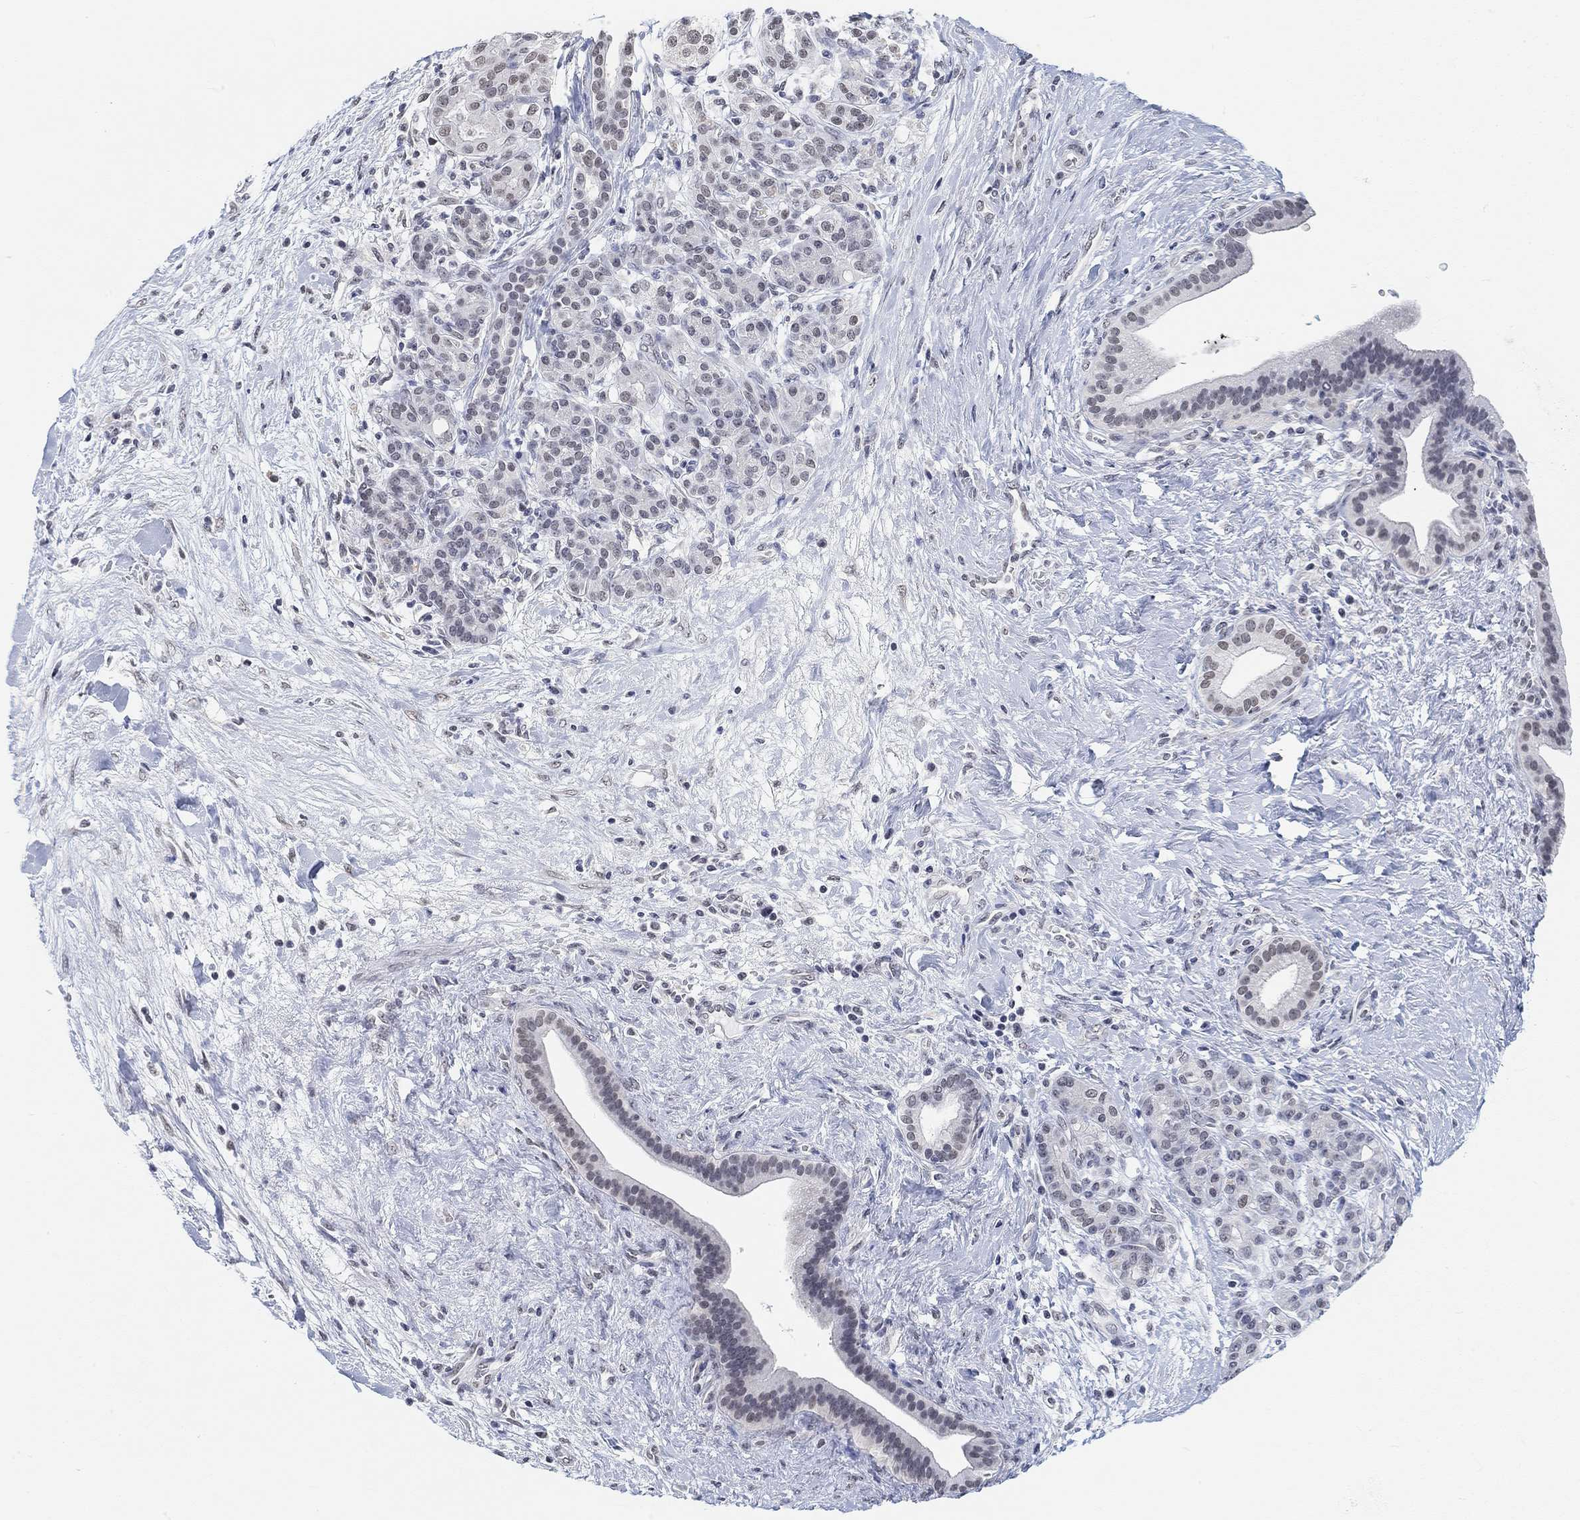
{"staining": {"intensity": "weak", "quantity": "<25%", "location": "nuclear"}, "tissue": "pancreatic cancer", "cell_type": "Tumor cells", "image_type": "cancer", "snomed": [{"axis": "morphology", "description": "Adenocarcinoma, NOS"}, {"axis": "topography", "description": "Pancreas"}], "caption": "Immunohistochemical staining of human pancreatic adenocarcinoma reveals no significant expression in tumor cells.", "gene": "PURG", "patient": {"sex": "male", "age": 44}}